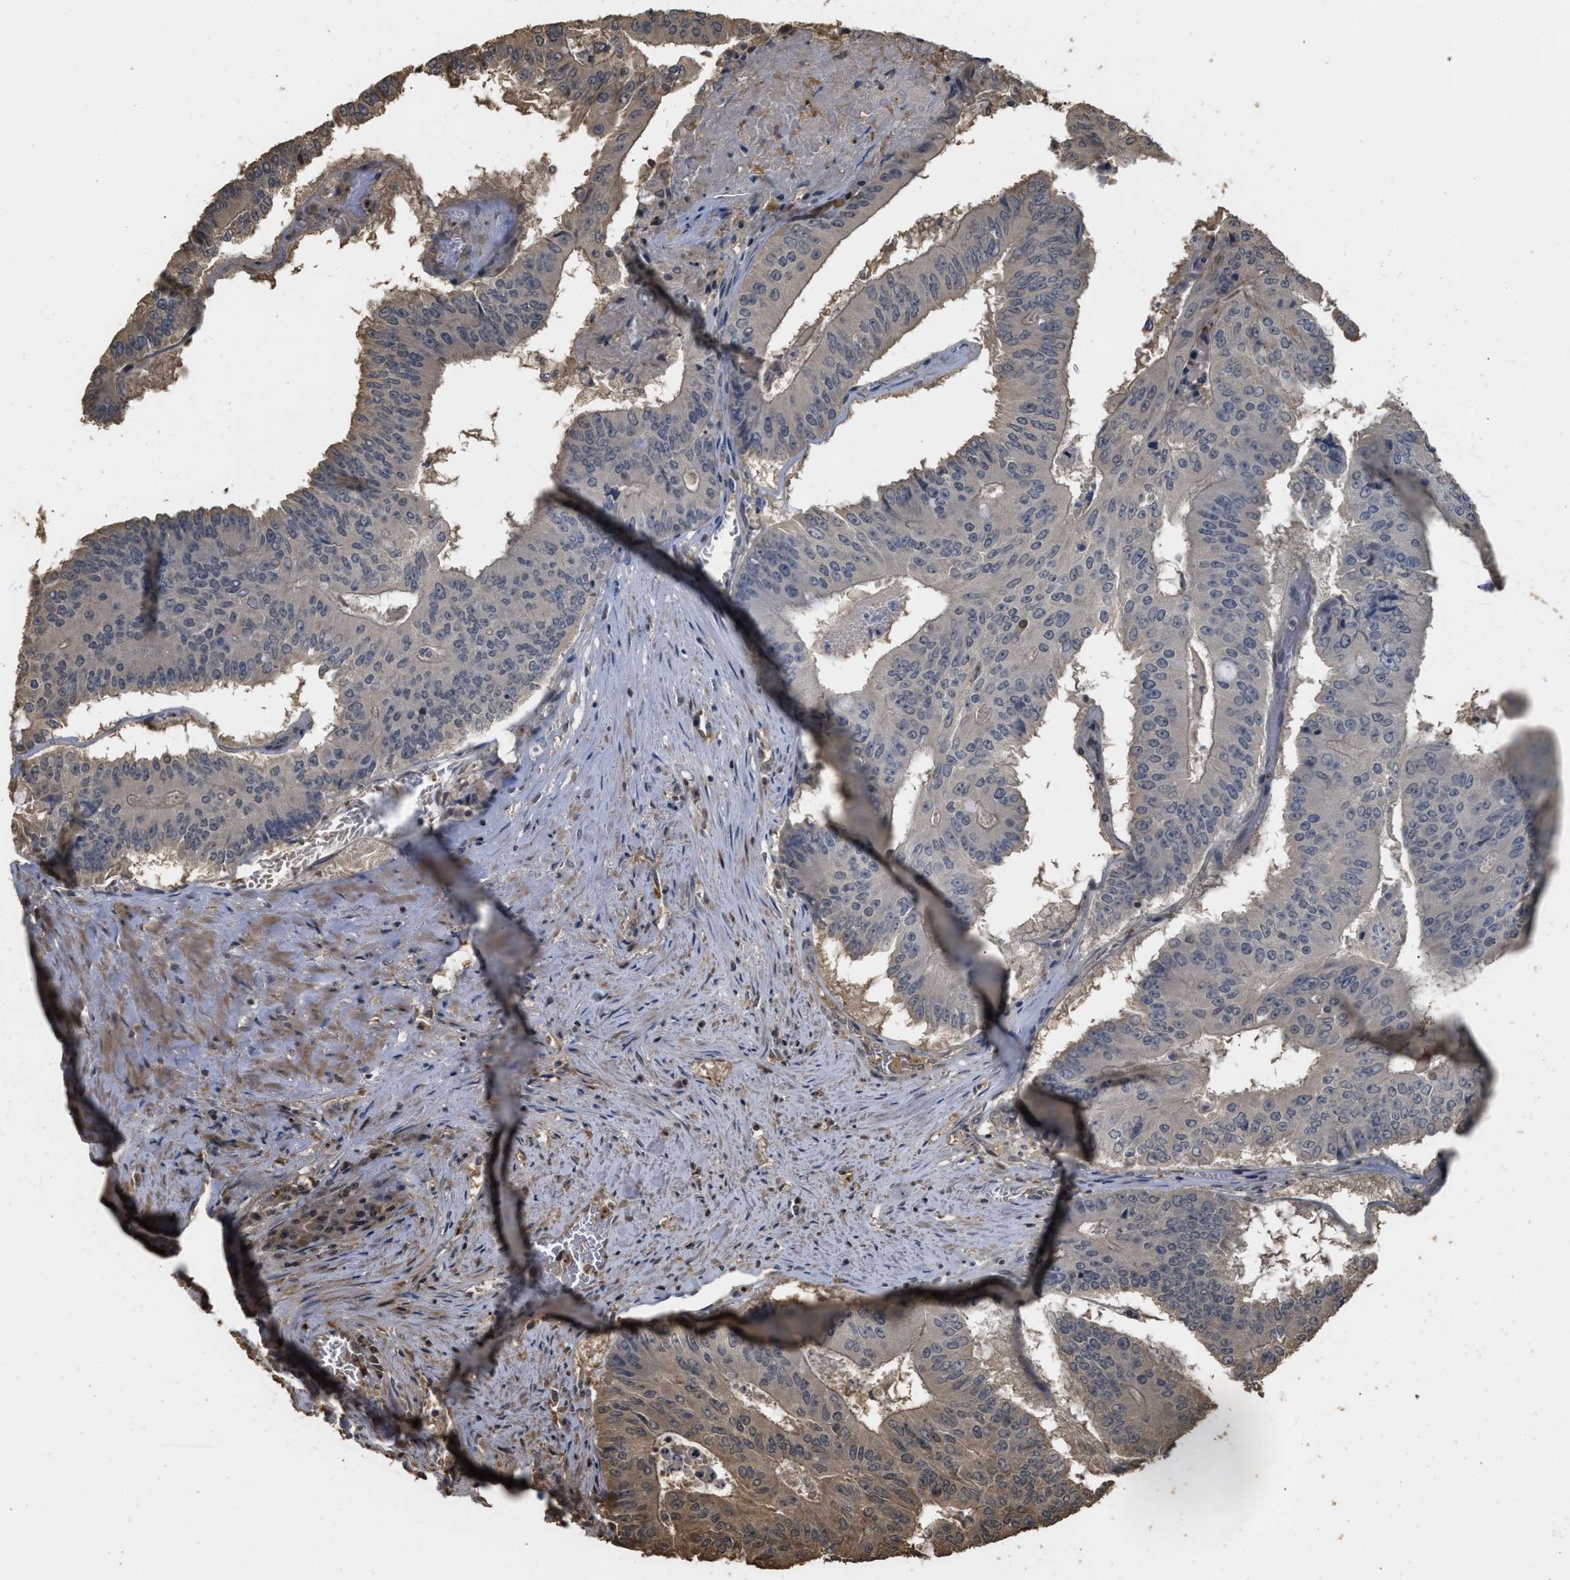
{"staining": {"intensity": "weak", "quantity": "25%-75%", "location": "cytoplasmic/membranous"}, "tissue": "colorectal cancer", "cell_type": "Tumor cells", "image_type": "cancer", "snomed": [{"axis": "morphology", "description": "Adenocarcinoma, NOS"}, {"axis": "topography", "description": "Colon"}], "caption": "Immunohistochemical staining of colorectal cancer displays weak cytoplasmic/membranous protein staining in approximately 25%-75% of tumor cells. The staining was performed using DAB to visualize the protein expression in brown, while the nuclei were stained in blue with hematoxylin (Magnification: 20x).", "gene": "ARHGDIA", "patient": {"sex": "male", "age": 87}}